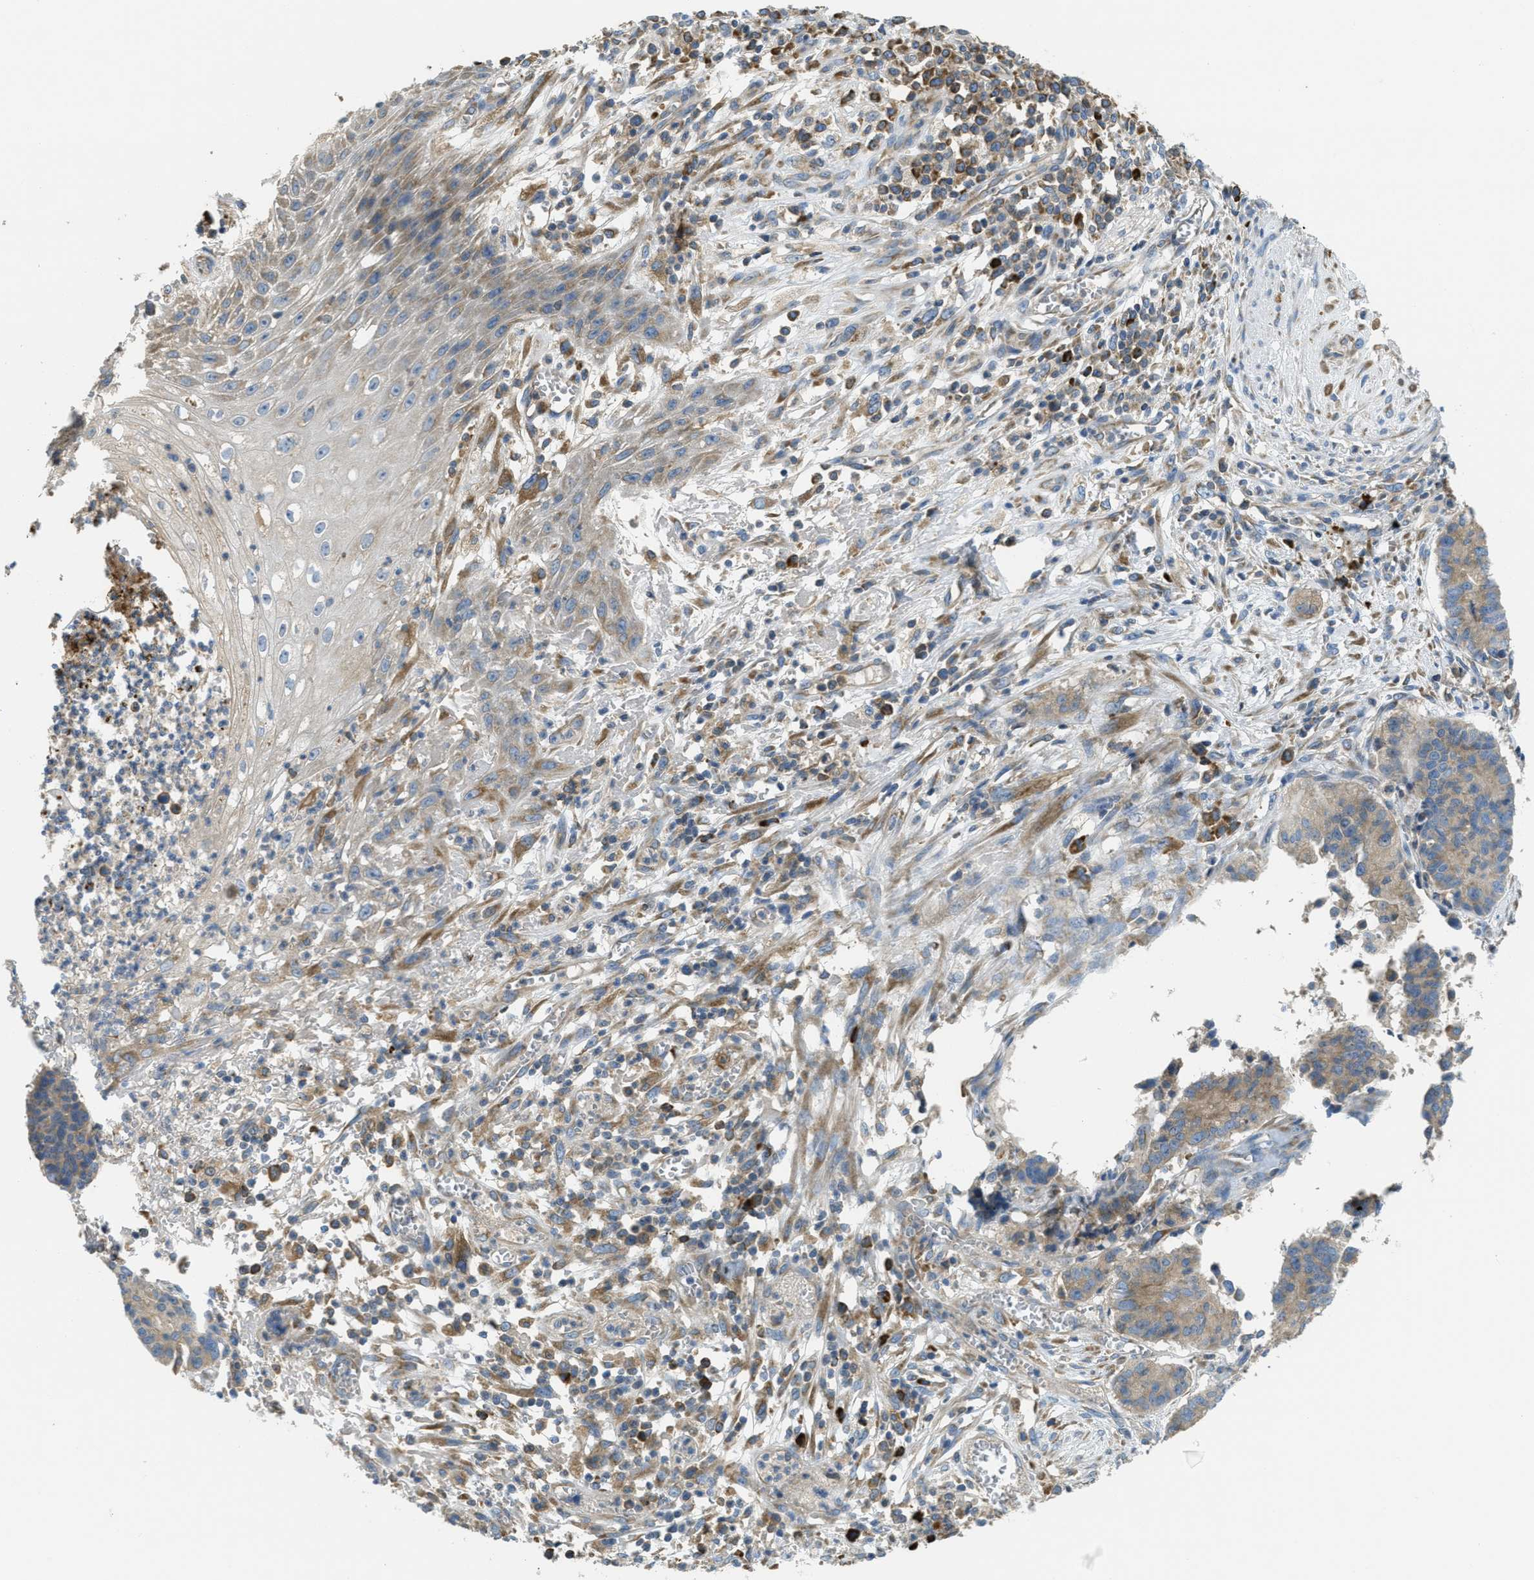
{"staining": {"intensity": "weak", "quantity": ">75%", "location": "cytoplasmic/membranous"}, "tissue": "cervical cancer", "cell_type": "Tumor cells", "image_type": "cancer", "snomed": [{"axis": "morphology", "description": "Squamous cell carcinoma, NOS"}, {"axis": "topography", "description": "Cervix"}], "caption": "Squamous cell carcinoma (cervical) stained with immunohistochemistry (IHC) shows weak cytoplasmic/membranous expression in about >75% of tumor cells.", "gene": "SSR1", "patient": {"sex": "female", "age": 35}}